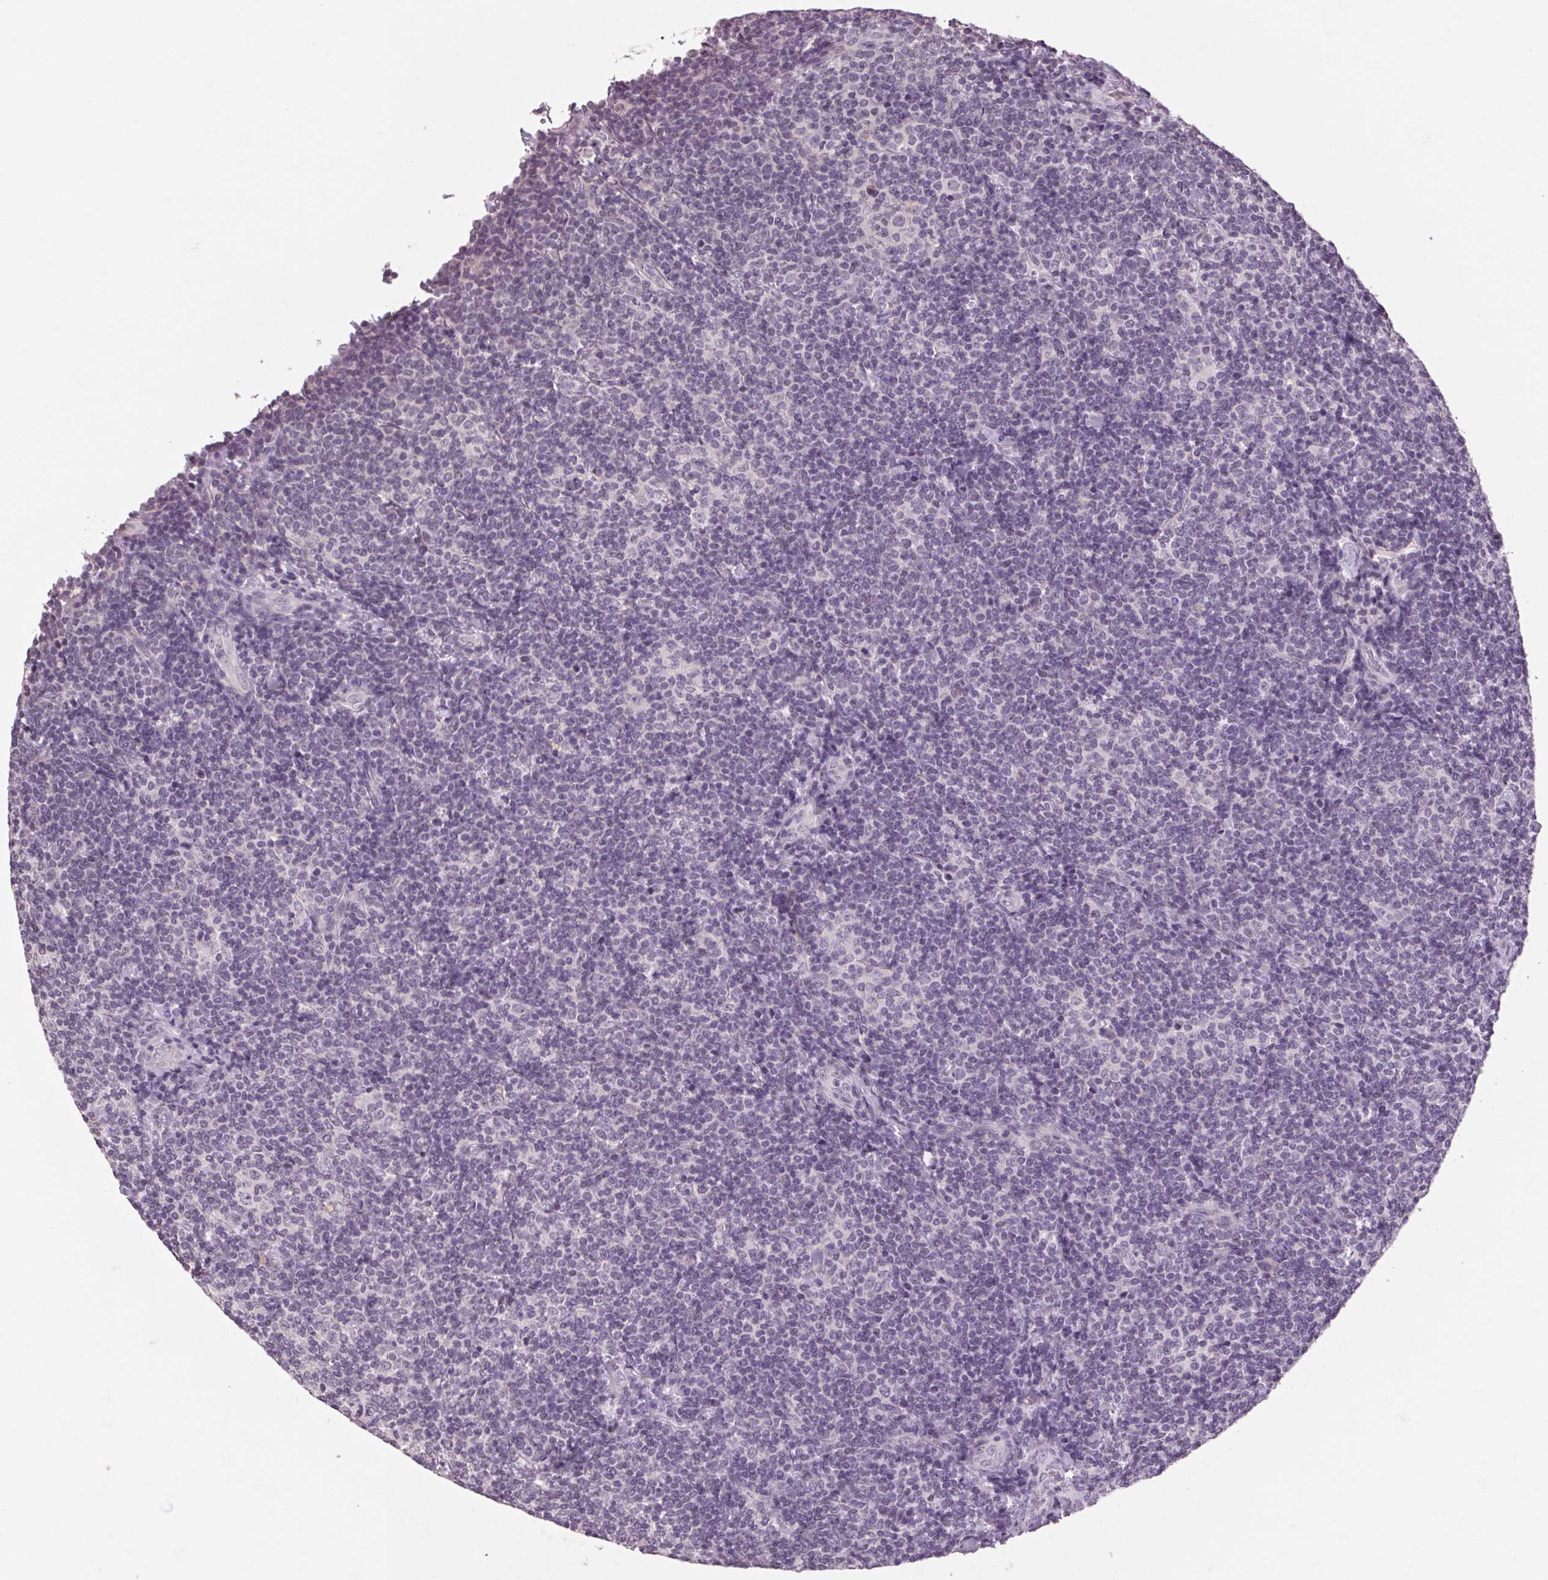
{"staining": {"intensity": "negative", "quantity": "none", "location": "none"}, "tissue": "lymphoma", "cell_type": "Tumor cells", "image_type": "cancer", "snomed": [{"axis": "morphology", "description": "Malignant lymphoma, non-Hodgkin's type, Low grade"}, {"axis": "topography", "description": "Lymph node"}], "caption": "Tumor cells are negative for protein expression in human lymphoma.", "gene": "POMC", "patient": {"sex": "female", "age": 56}}